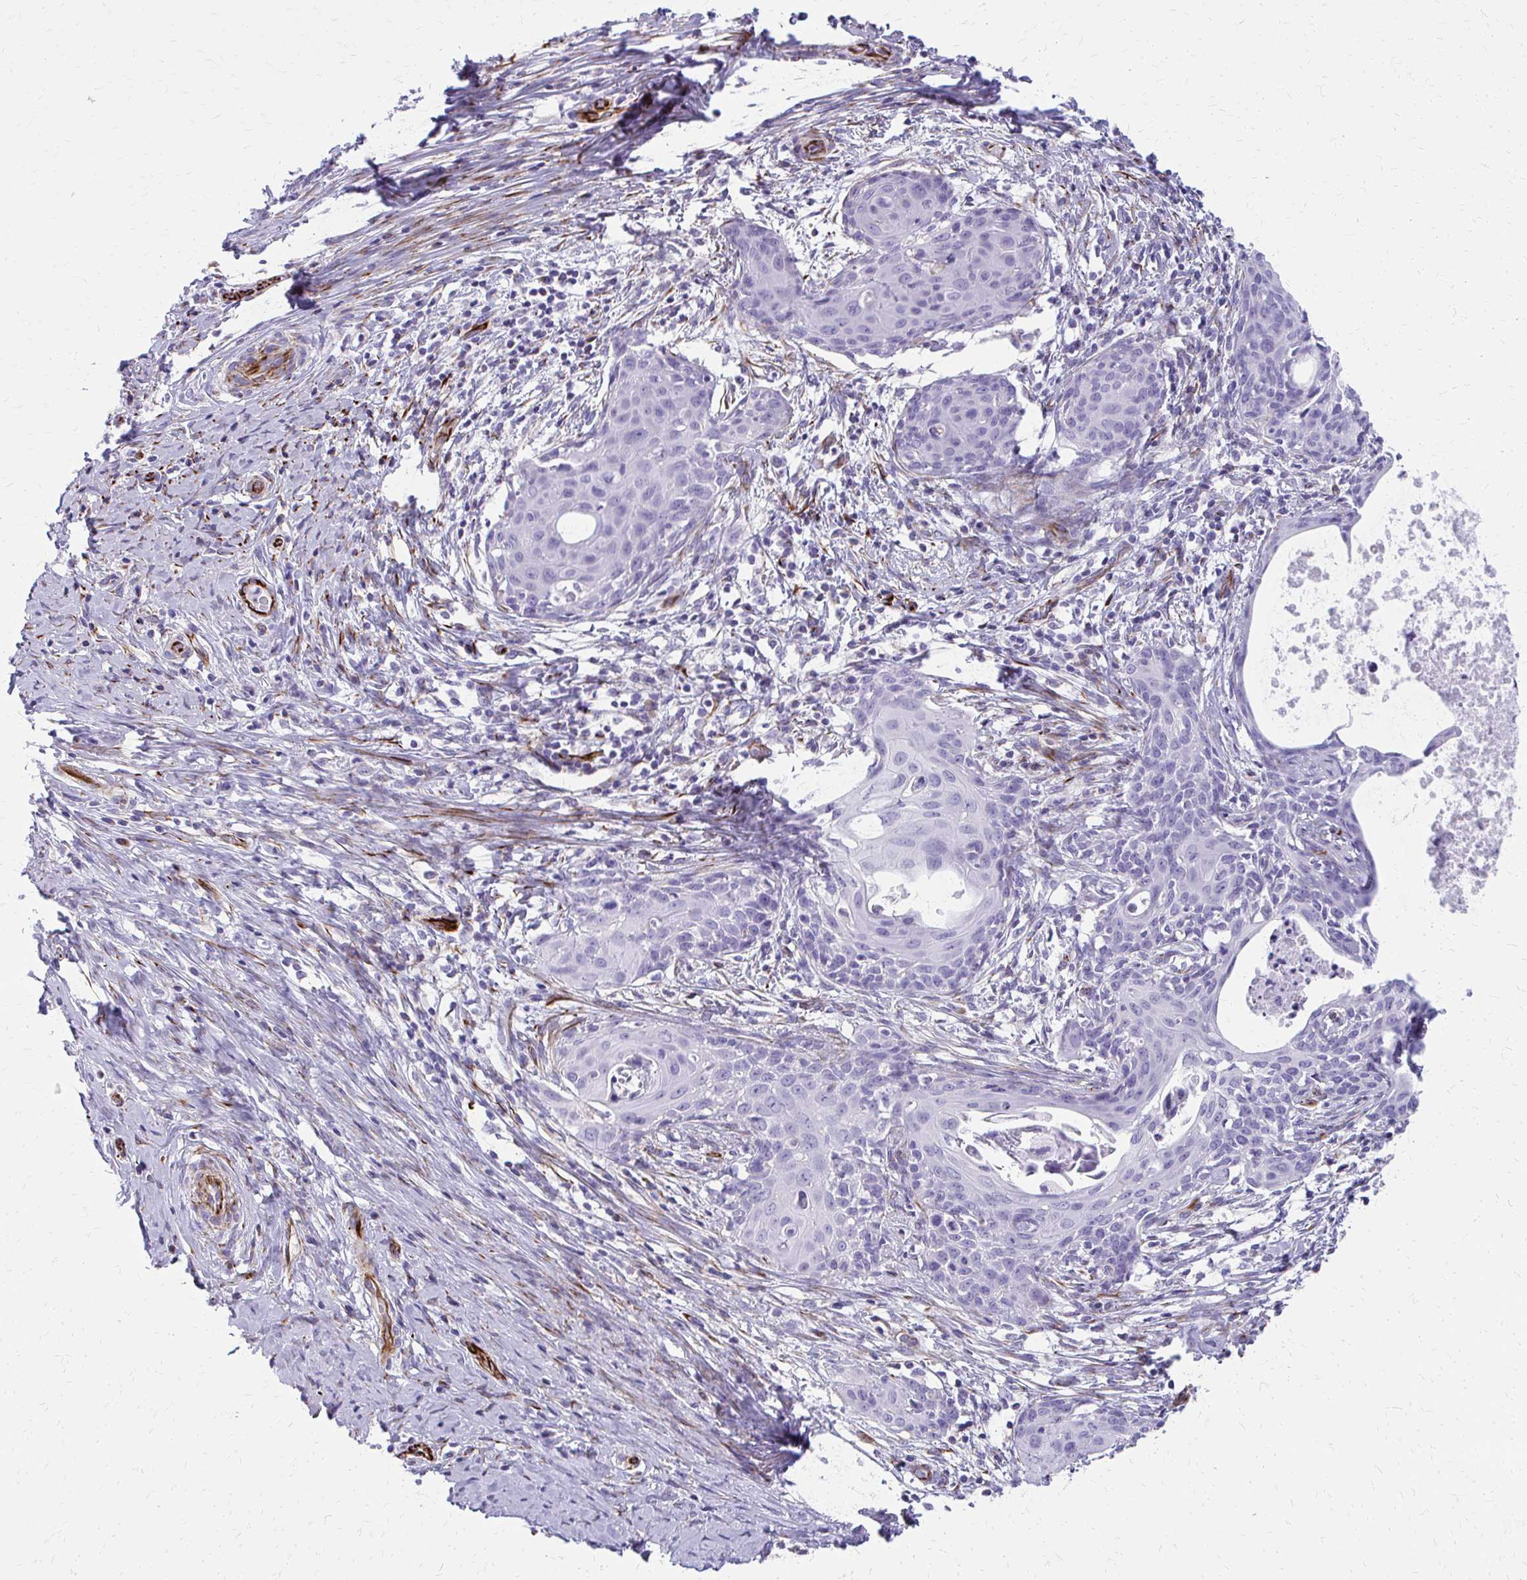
{"staining": {"intensity": "negative", "quantity": "none", "location": "none"}, "tissue": "cervical cancer", "cell_type": "Tumor cells", "image_type": "cancer", "snomed": [{"axis": "morphology", "description": "Squamous cell carcinoma, NOS"}, {"axis": "morphology", "description": "Adenocarcinoma, NOS"}, {"axis": "topography", "description": "Cervix"}], "caption": "Cervical cancer (adenocarcinoma) was stained to show a protein in brown. There is no significant positivity in tumor cells.", "gene": "TRIM6", "patient": {"sex": "female", "age": 52}}